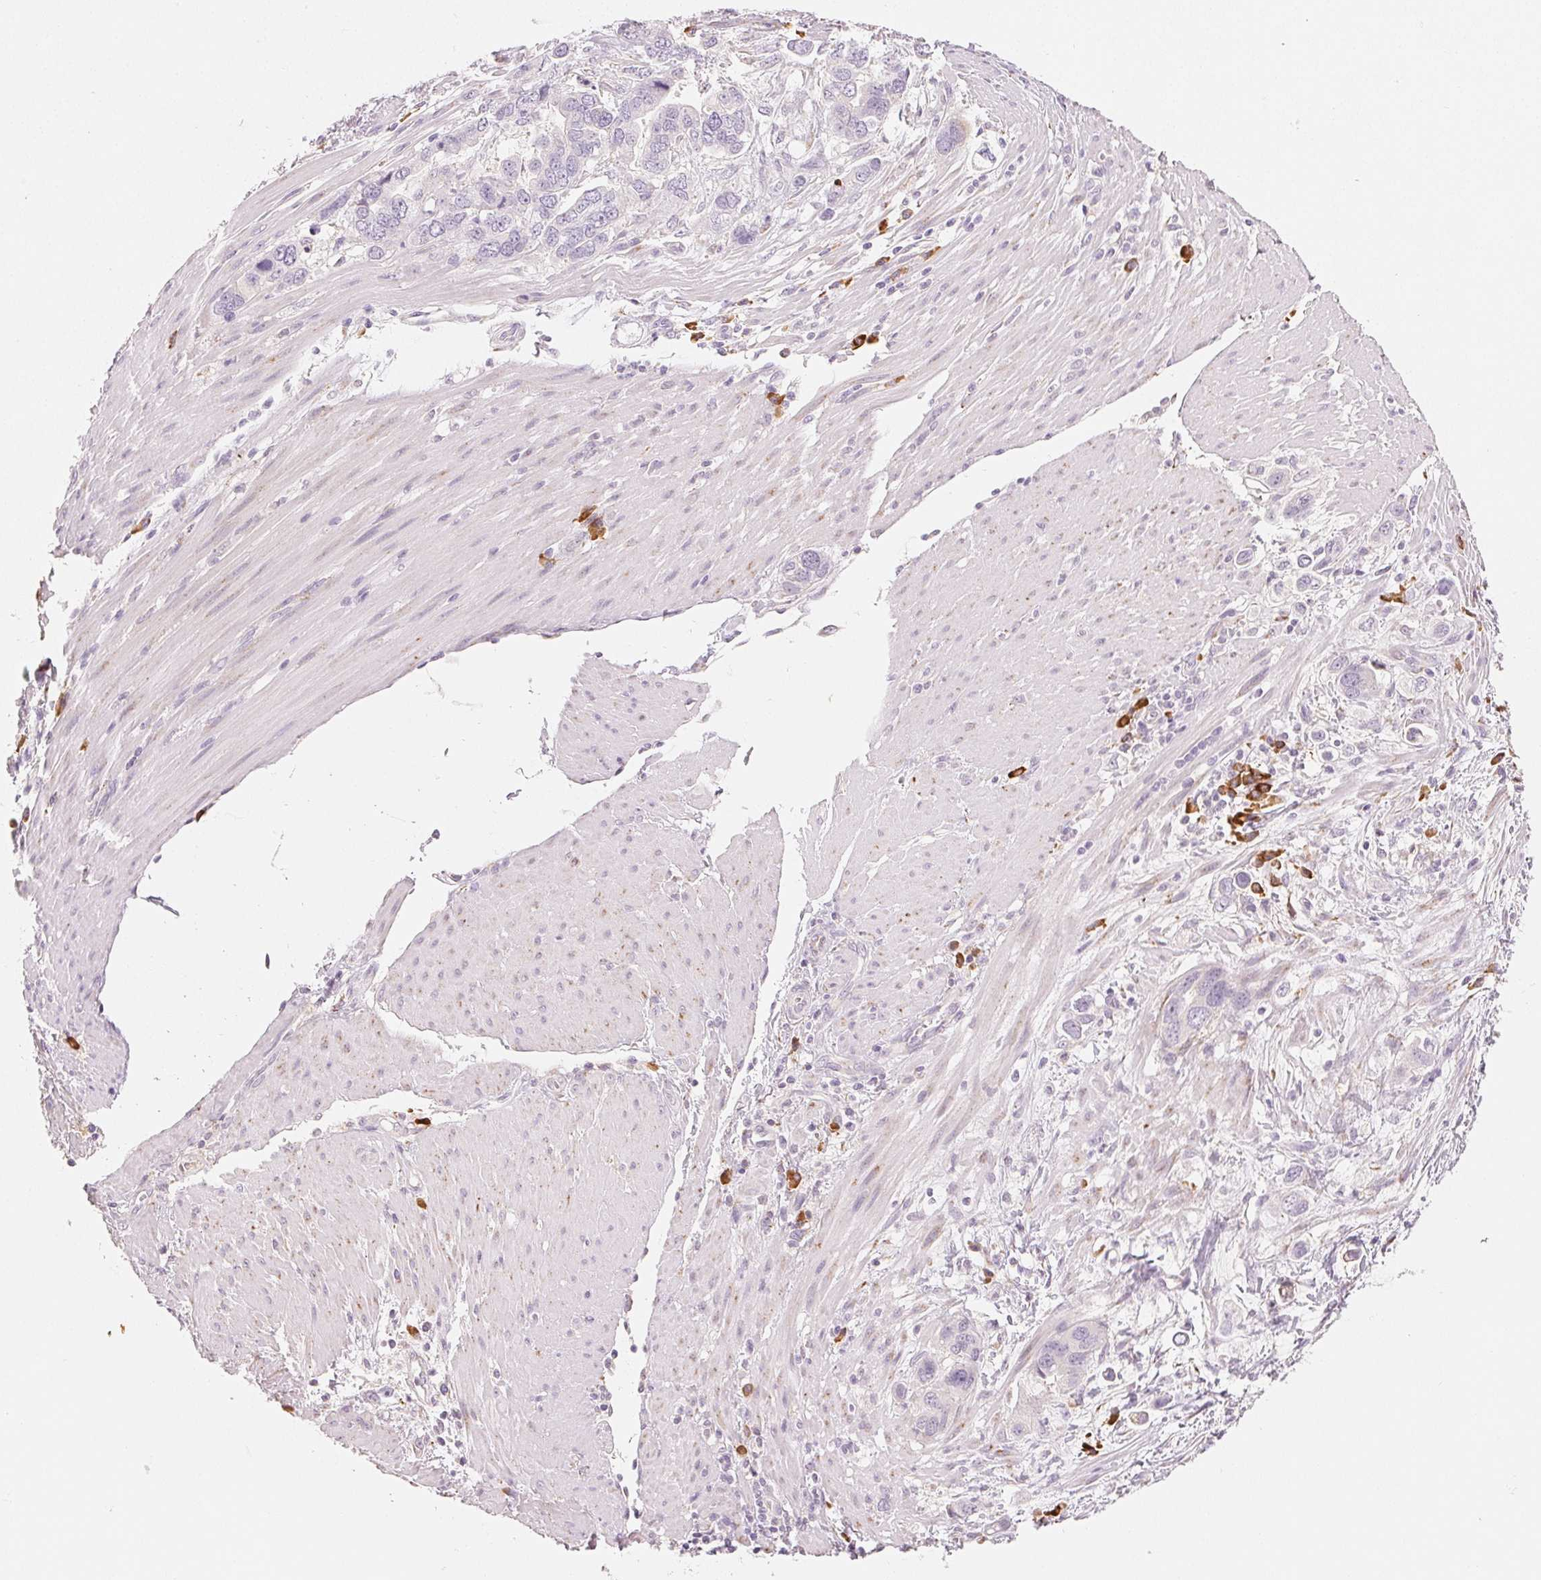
{"staining": {"intensity": "negative", "quantity": "none", "location": "none"}, "tissue": "stomach cancer", "cell_type": "Tumor cells", "image_type": "cancer", "snomed": [{"axis": "morphology", "description": "Adenocarcinoma, NOS"}, {"axis": "topography", "description": "Stomach, lower"}], "caption": "A high-resolution micrograph shows IHC staining of stomach cancer, which demonstrates no significant positivity in tumor cells.", "gene": "RMDN2", "patient": {"sex": "female", "age": 93}}